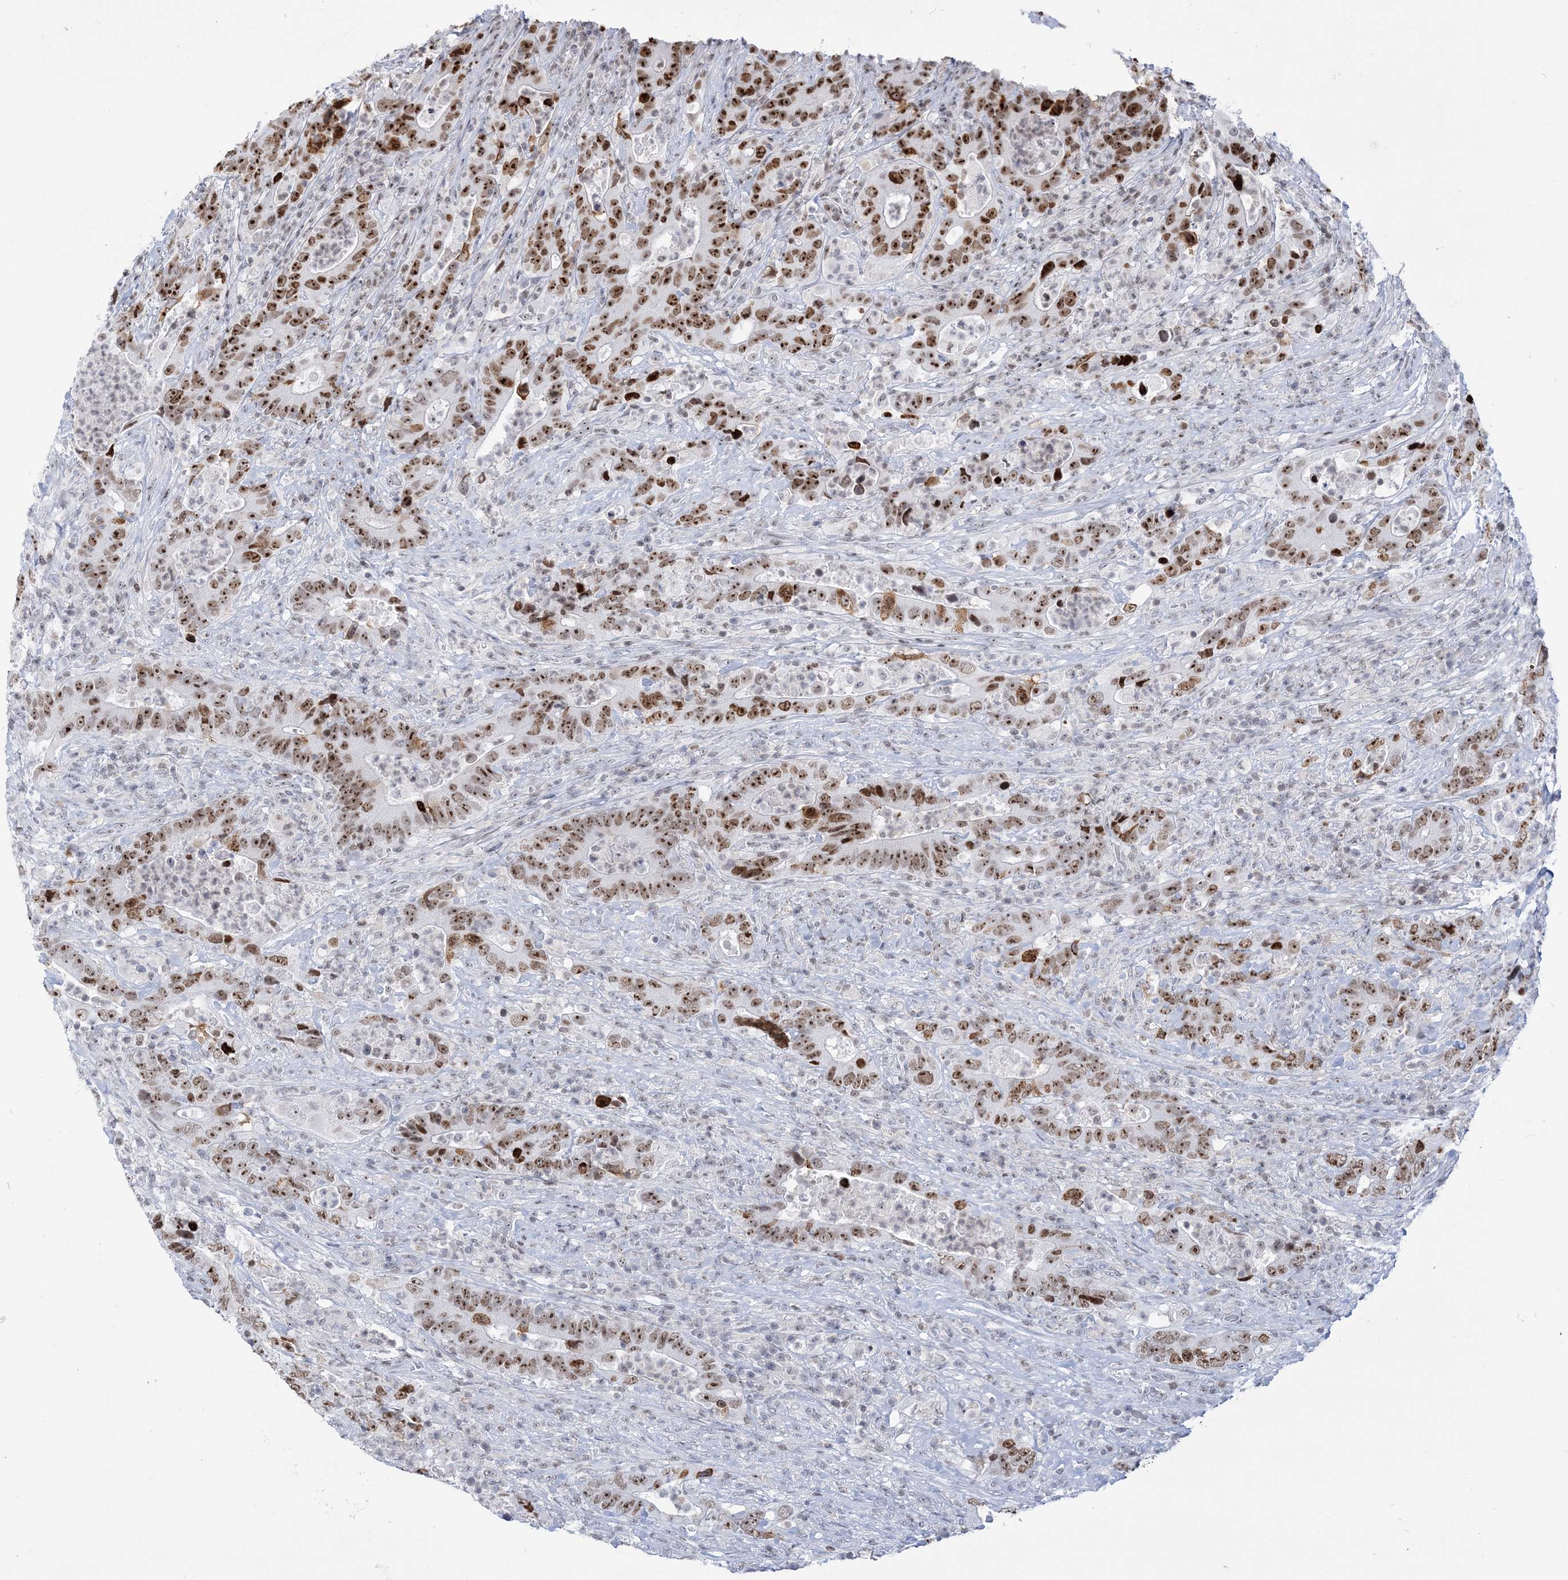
{"staining": {"intensity": "strong", "quantity": ">75%", "location": "nuclear"}, "tissue": "colorectal cancer", "cell_type": "Tumor cells", "image_type": "cancer", "snomed": [{"axis": "morphology", "description": "Adenocarcinoma, NOS"}, {"axis": "topography", "description": "Colon"}], "caption": "The histopathology image reveals immunohistochemical staining of colorectal cancer (adenocarcinoma). There is strong nuclear positivity is seen in approximately >75% of tumor cells. Immunohistochemistry (ihc) stains the protein of interest in brown and the nuclei are stained blue.", "gene": "DDX21", "patient": {"sex": "female", "age": 75}}